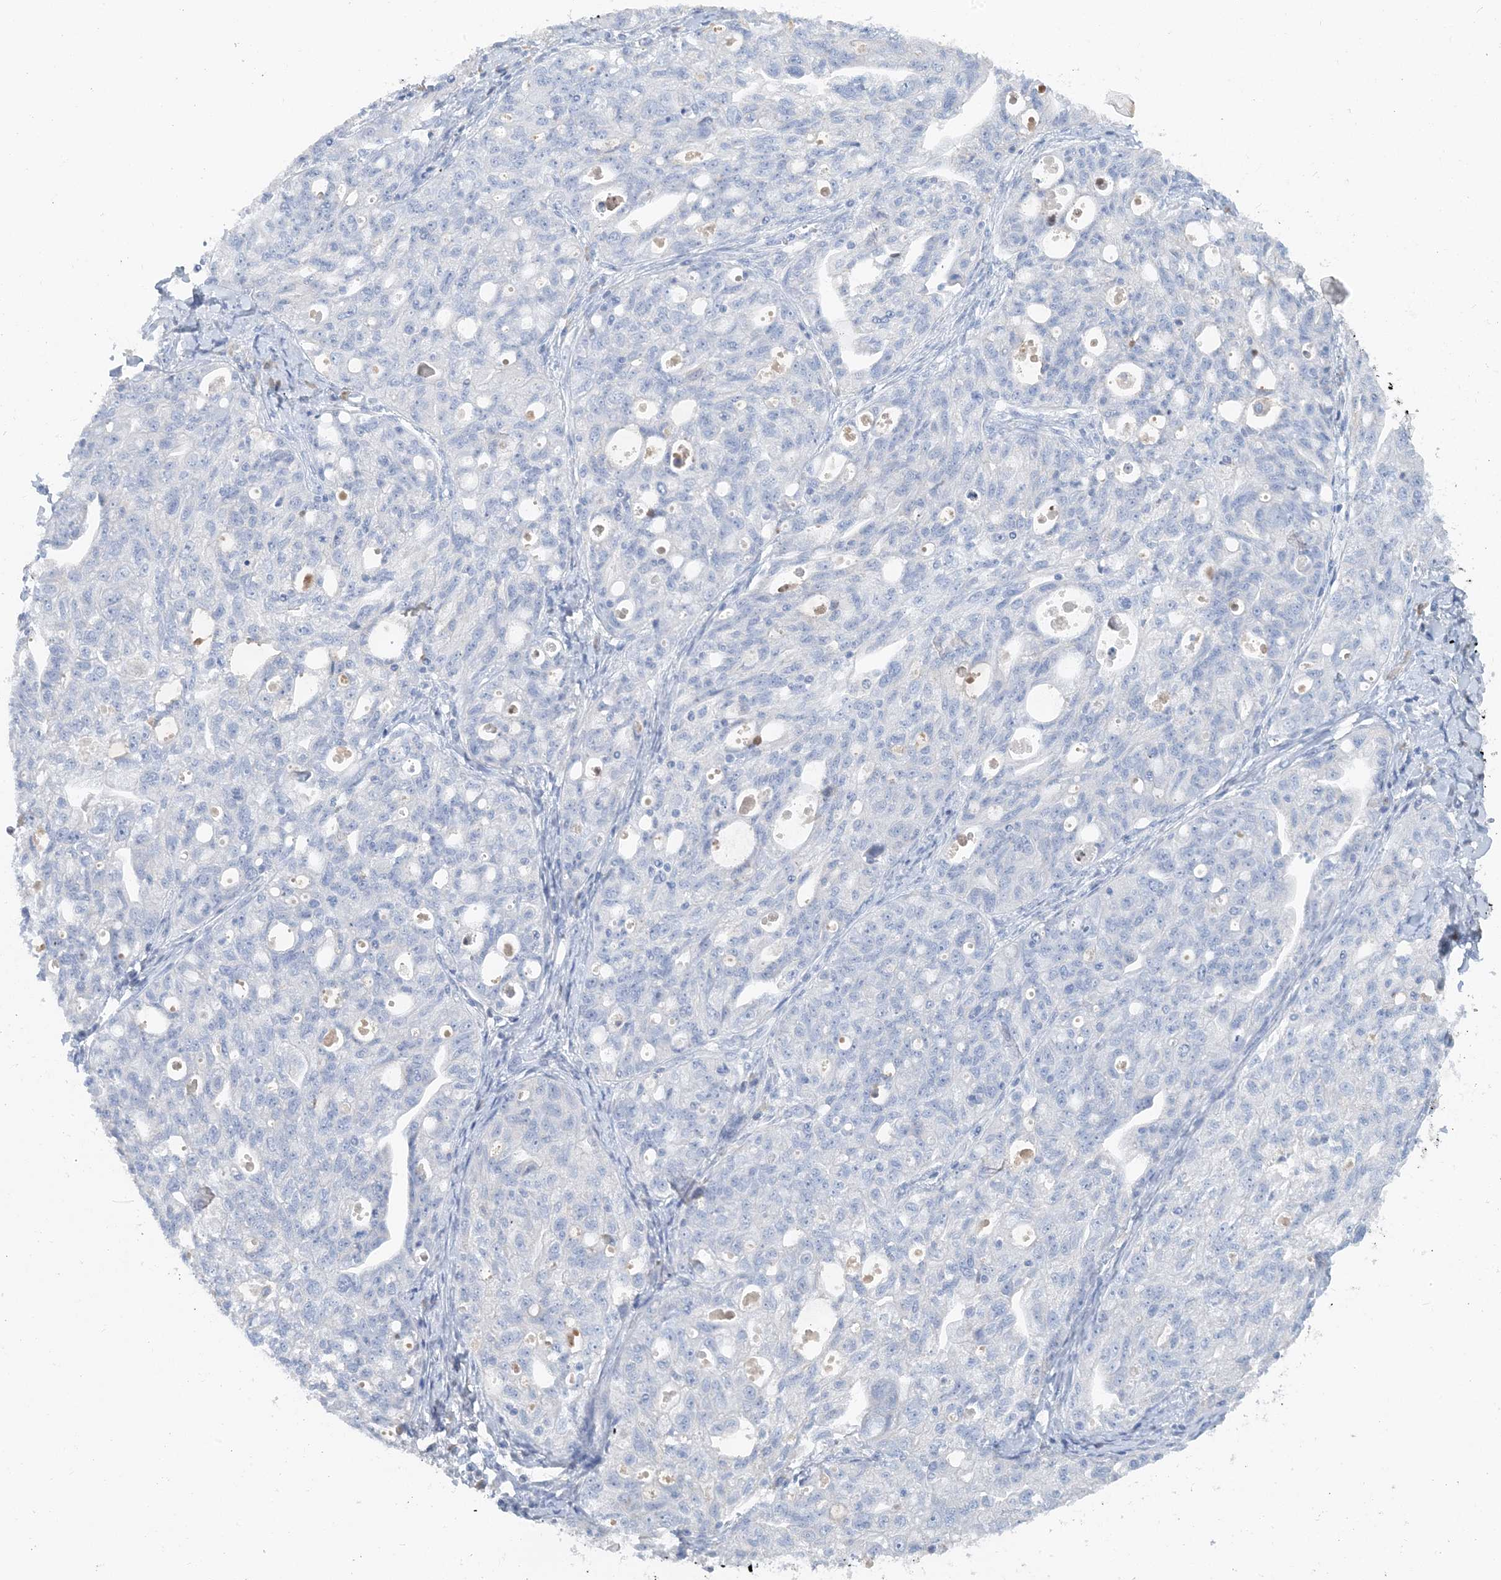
{"staining": {"intensity": "negative", "quantity": "none", "location": "none"}, "tissue": "ovarian cancer", "cell_type": "Tumor cells", "image_type": "cancer", "snomed": [{"axis": "morphology", "description": "Carcinoma, NOS"}, {"axis": "morphology", "description": "Cystadenocarcinoma, serous, NOS"}, {"axis": "topography", "description": "Ovary"}], "caption": "This photomicrograph is of ovarian cancer (serous cystadenocarcinoma) stained with immunohistochemistry (IHC) to label a protein in brown with the nuclei are counter-stained blue. There is no staining in tumor cells. (DAB IHC with hematoxylin counter stain).", "gene": "CTRL", "patient": {"sex": "female", "age": 69}}